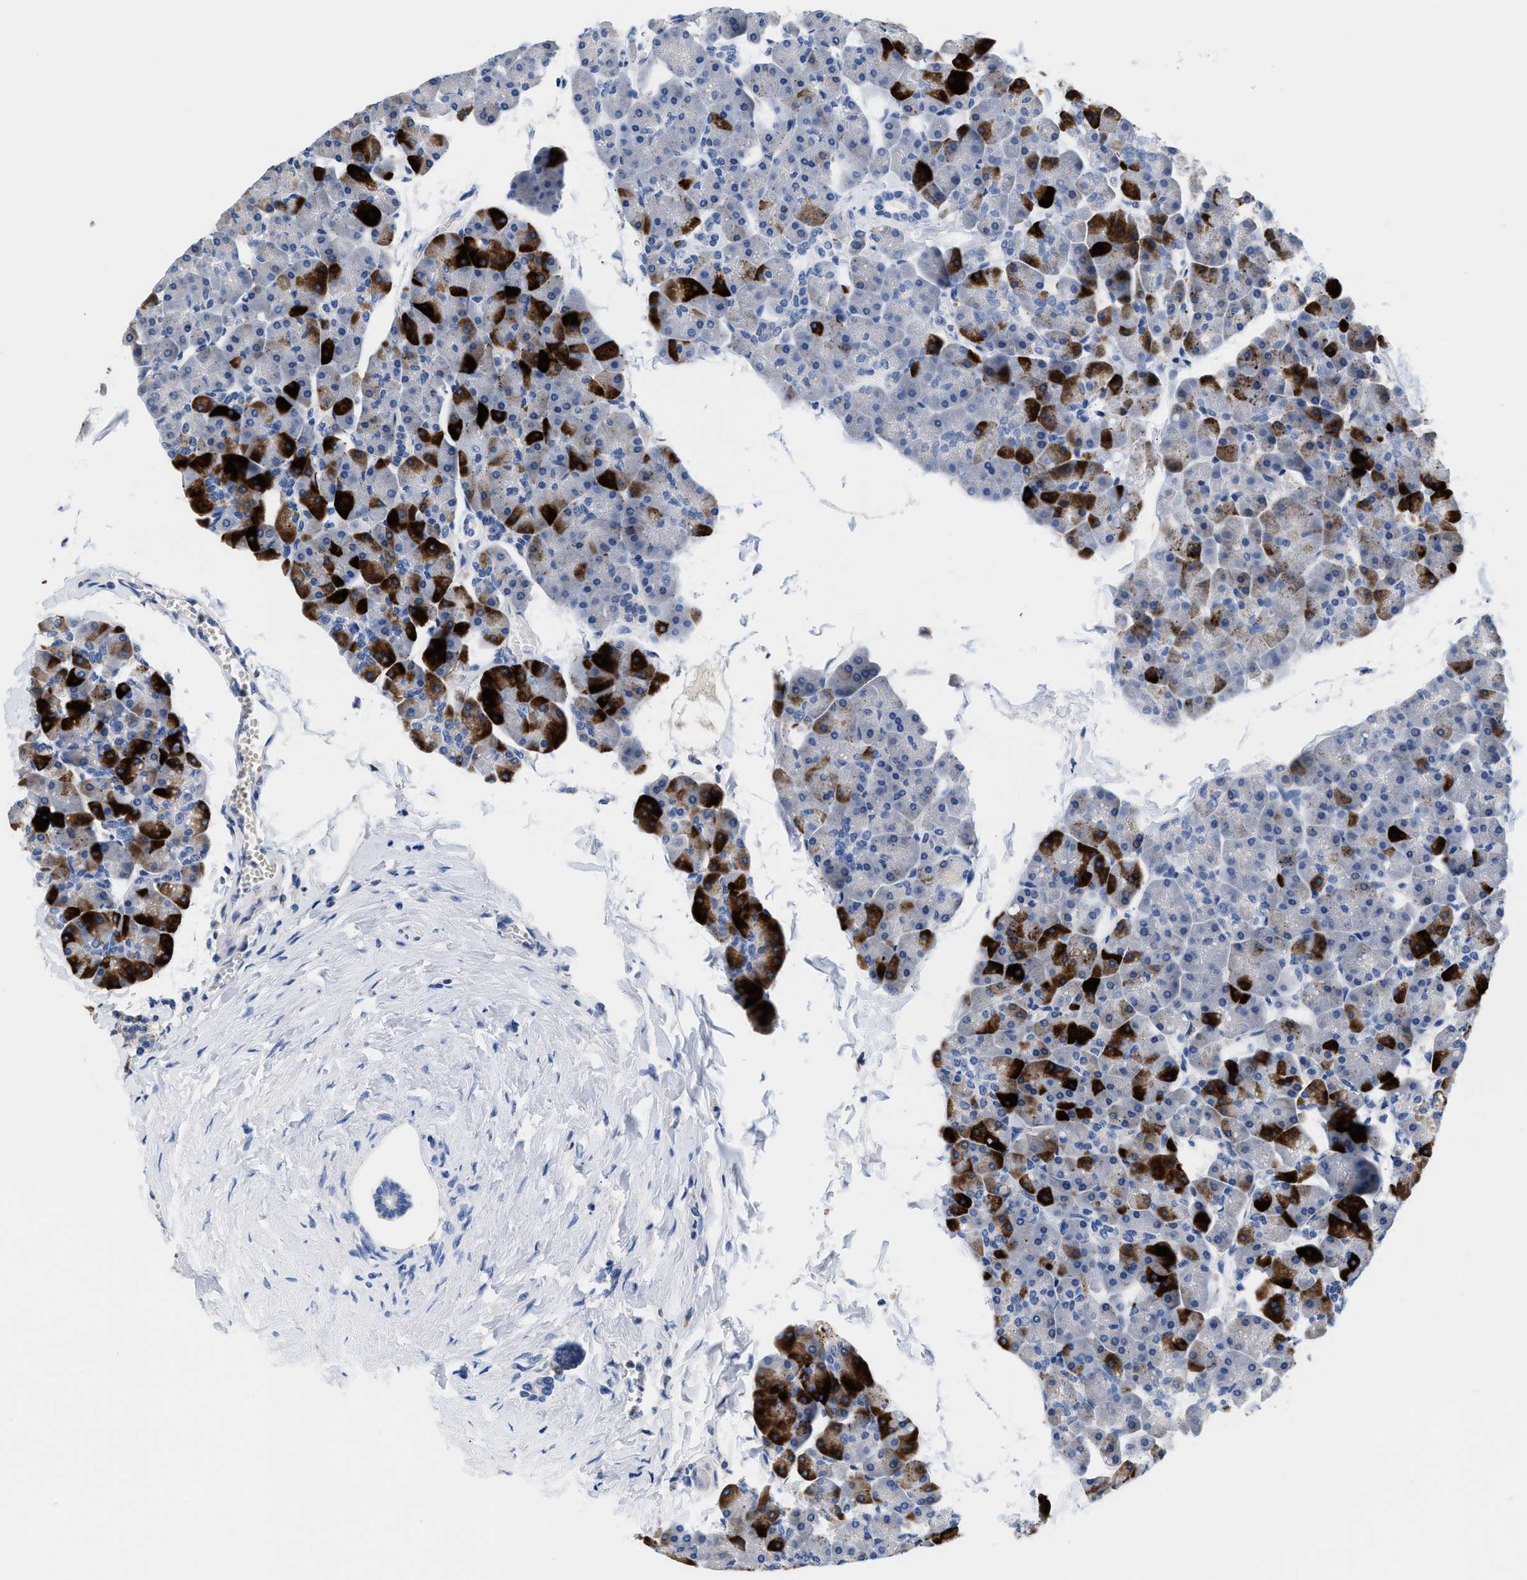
{"staining": {"intensity": "strong", "quantity": "<25%", "location": "cytoplasmic/membranous"}, "tissue": "pancreas", "cell_type": "Exocrine glandular cells", "image_type": "normal", "snomed": [{"axis": "morphology", "description": "Normal tissue, NOS"}, {"axis": "topography", "description": "Pancreas"}], "caption": "IHC micrograph of unremarkable pancreas: pancreas stained using immunohistochemistry displays medium levels of strong protein expression localized specifically in the cytoplasmic/membranous of exocrine glandular cells, appearing as a cytoplasmic/membranous brown color.", "gene": "SLFN13", "patient": {"sex": "male", "age": 35}}